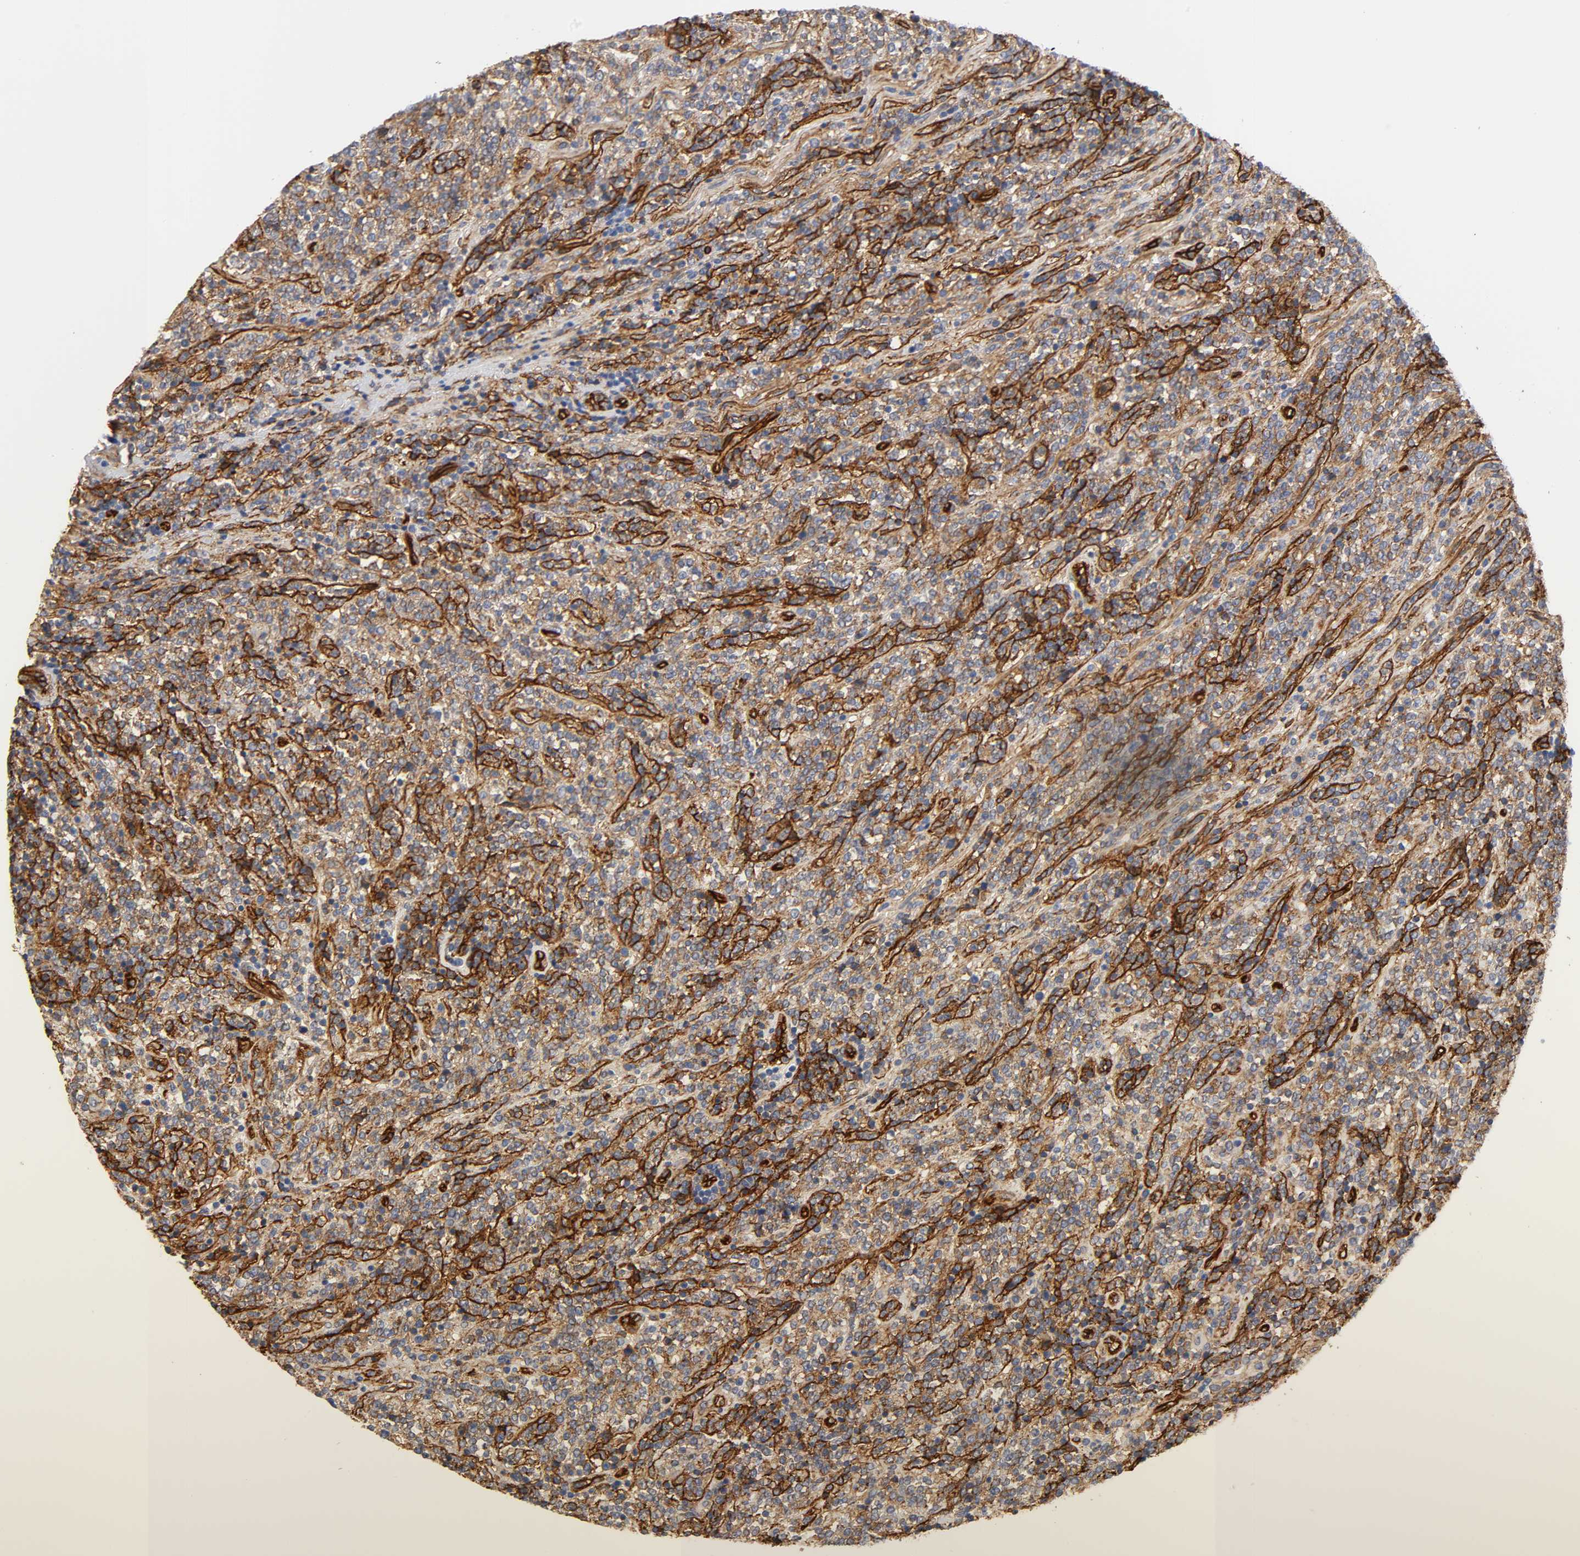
{"staining": {"intensity": "moderate", "quantity": "25%-75%", "location": "cytoplasmic/membranous"}, "tissue": "lymphoma", "cell_type": "Tumor cells", "image_type": "cancer", "snomed": [{"axis": "morphology", "description": "Malignant lymphoma, non-Hodgkin's type, High grade"}, {"axis": "topography", "description": "Soft tissue"}], "caption": "A micrograph of lymphoma stained for a protein displays moderate cytoplasmic/membranous brown staining in tumor cells.", "gene": "ICAM1", "patient": {"sex": "male", "age": 18}}